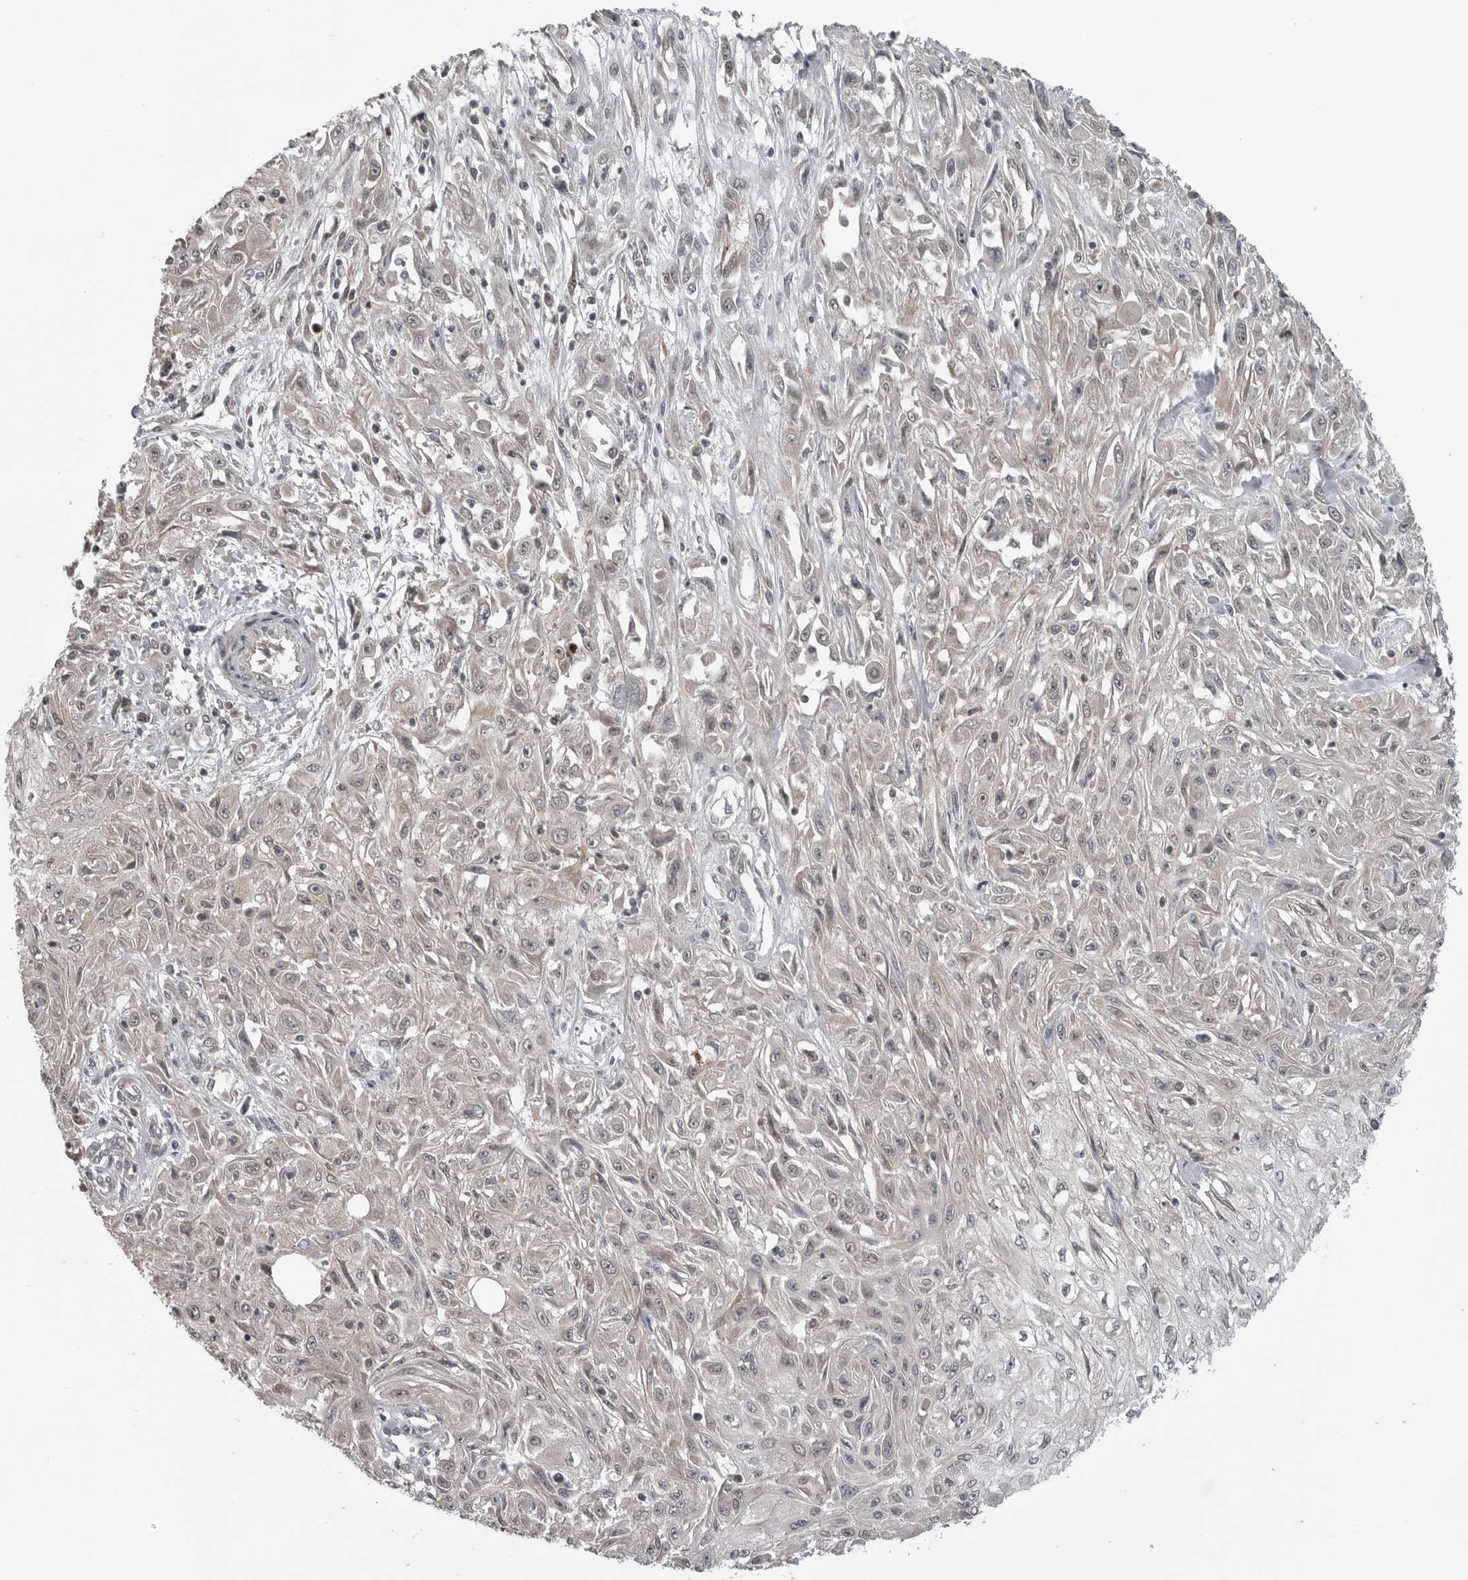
{"staining": {"intensity": "weak", "quantity": "25%-75%", "location": "cytoplasmic/membranous,nuclear"}, "tissue": "skin cancer", "cell_type": "Tumor cells", "image_type": "cancer", "snomed": [{"axis": "morphology", "description": "Squamous cell carcinoma, NOS"}, {"axis": "morphology", "description": "Squamous cell carcinoma, metastatic, NOS"}, {"axis": "topography", "description": "Skin"}, {"axis": "topography", "description": "Lymph node"}], "caption": "This image shows IHC staining of squamous cell carcinoma (skin), with low weak cytoplasmic/membranous and nuclear staining in about 25%-75% of tumor cells.", "gene": "FAAP100", "patient": {"sex": "male", "age": 75}}